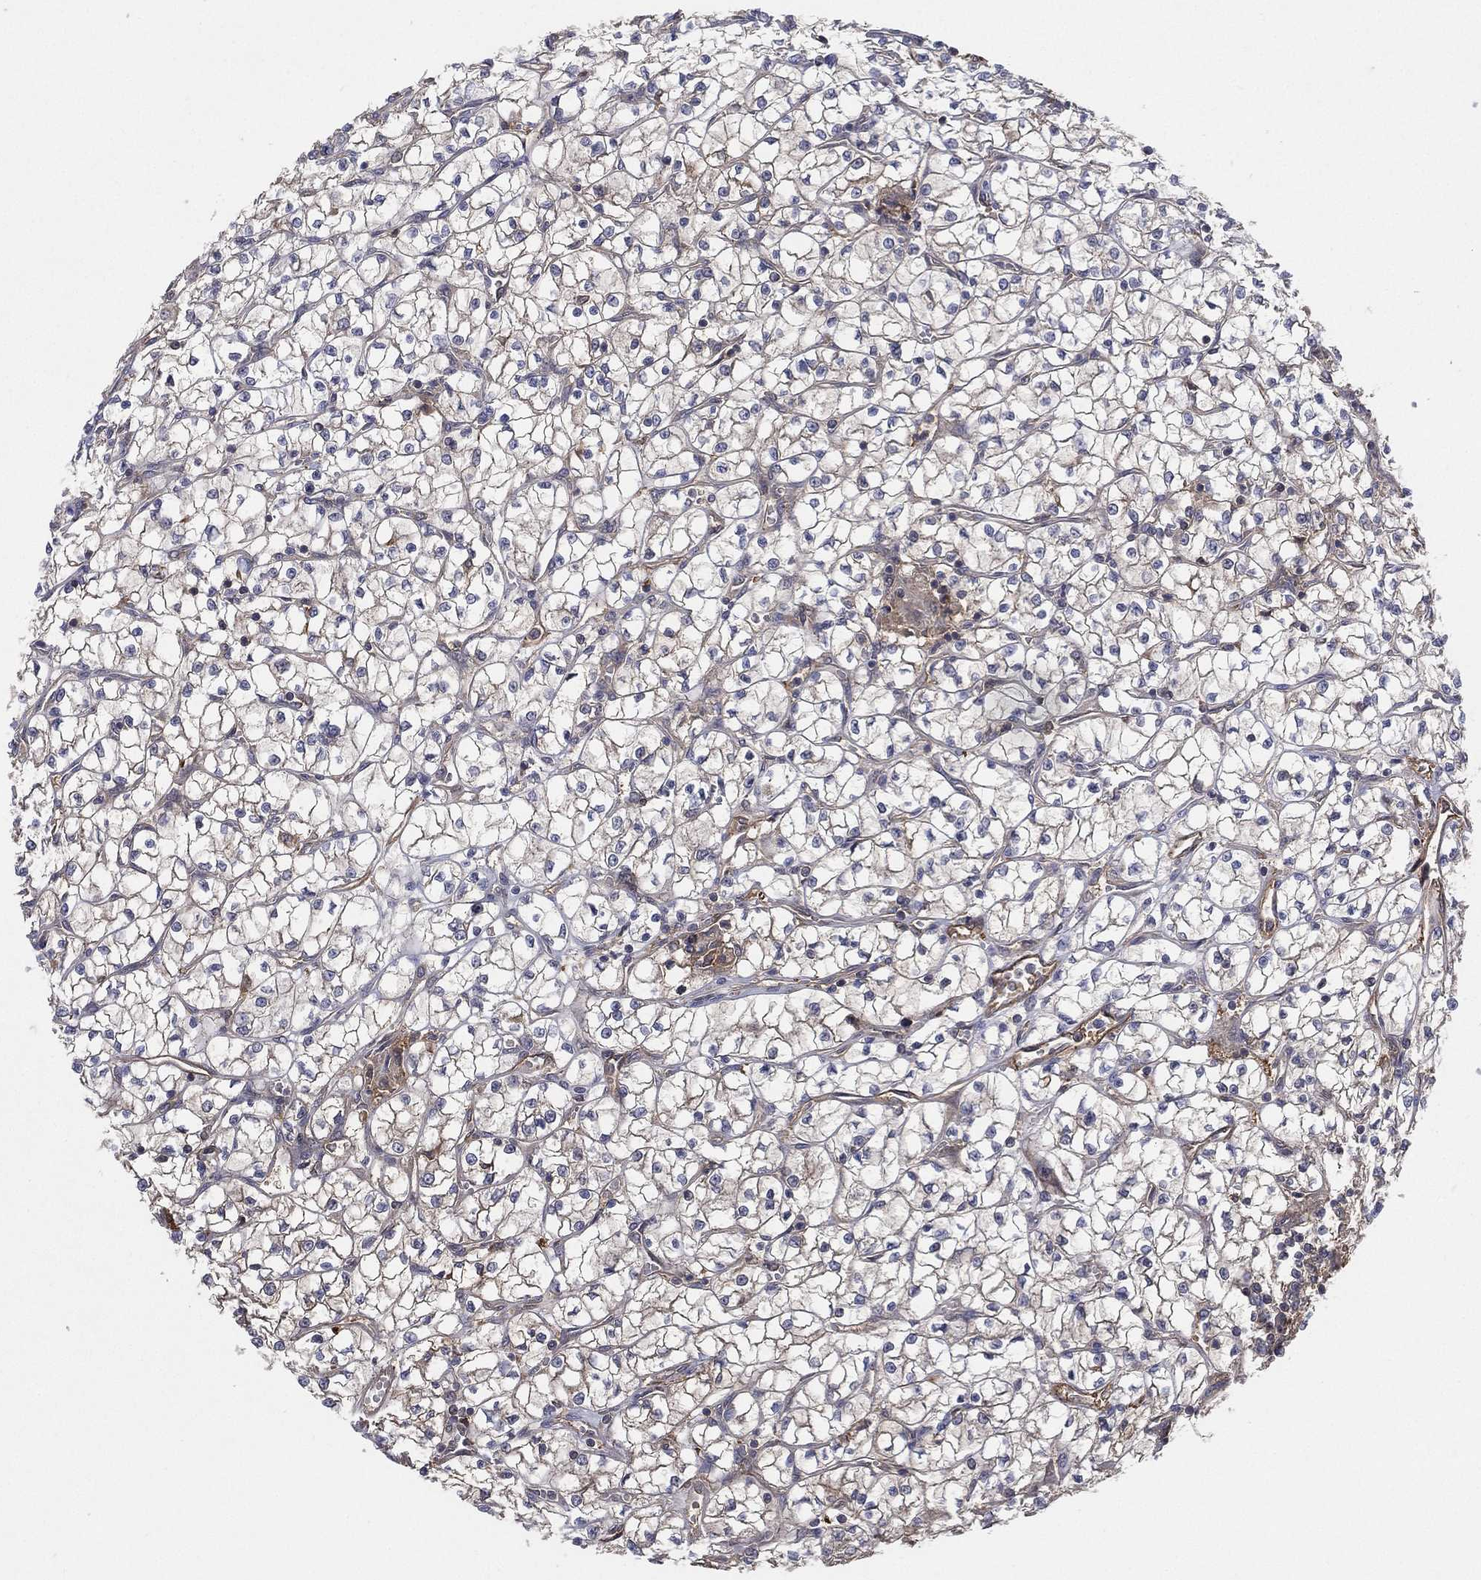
{"staining": {"intensity": "moderate", "quantity": "25%-75%", "location": "cytoplasmic/membranous"}, "tissue": "renal cancer", "cell_type": "Tumor cells", "image_type": "cancer", "snomed": [{"axis": "morphology", "description": "Adenocarcinoma, NOS"}, {"axis": "topography", "description": "Kidney"}], "caption": "Renal cancer stained for a protein (brown) exhibits moderate cytoplasmic/membranous positive positivity in approximately 25%-75% of tumor cells.", "gene": "PSMG4", "patient": {"sex": "female", "age": 64}}